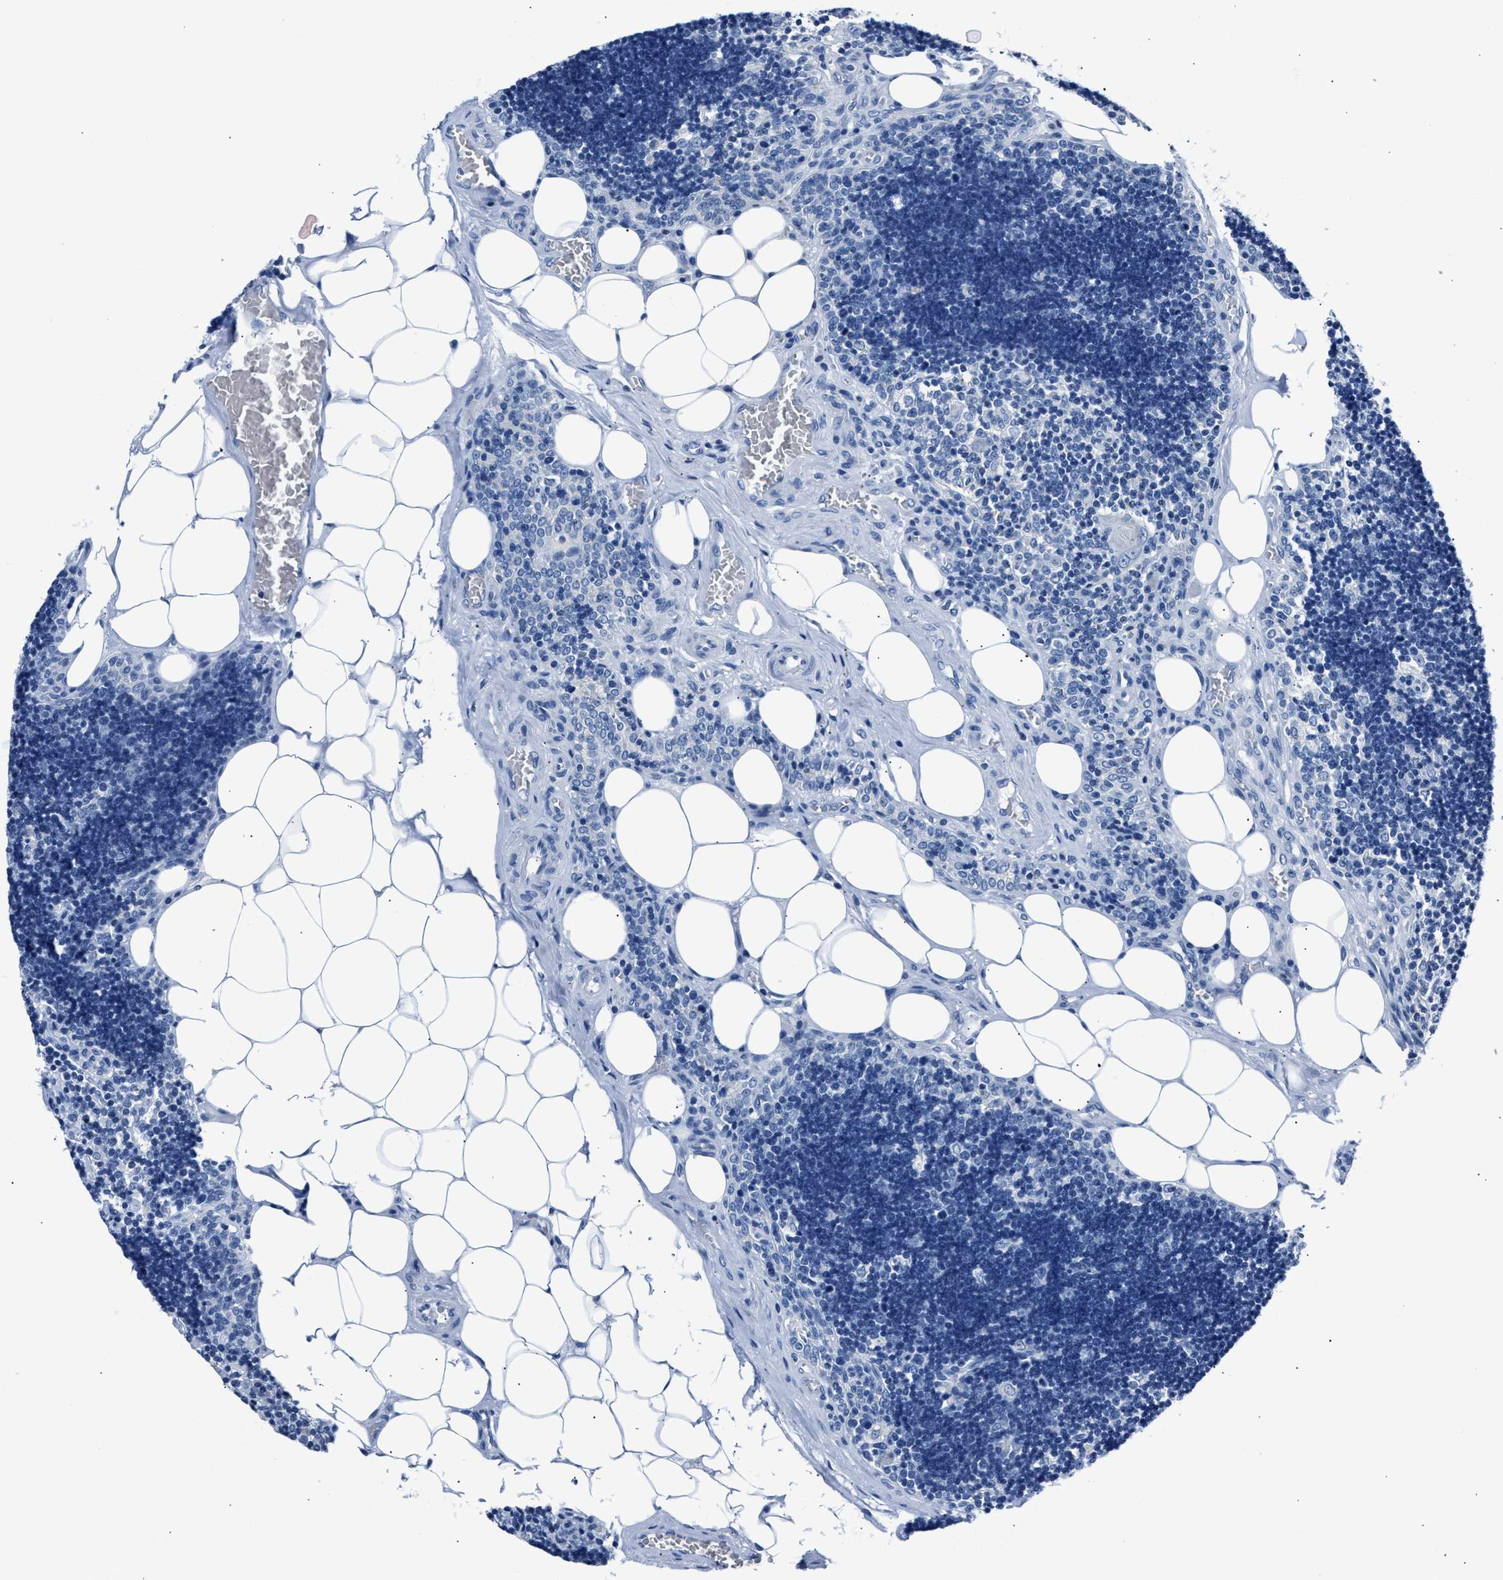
{"staining": {"intensity": "negative", "quantity": "none", "location": "none"}, "tissue": "lymph node", "cell_type": "Germinal center cells", "image_type": "normal", "snomed": [{"axis": "morphology", "description": "Normal tissue, NOS"}, {"axis": "topography", "description": "Lymph node"}], "caption": "Immunohistochemistry (IHC) of normal lymph node displays no staining in germinal center cells.", "gene": "AMACR", "patient": {"sex": "male", "age": 33}}